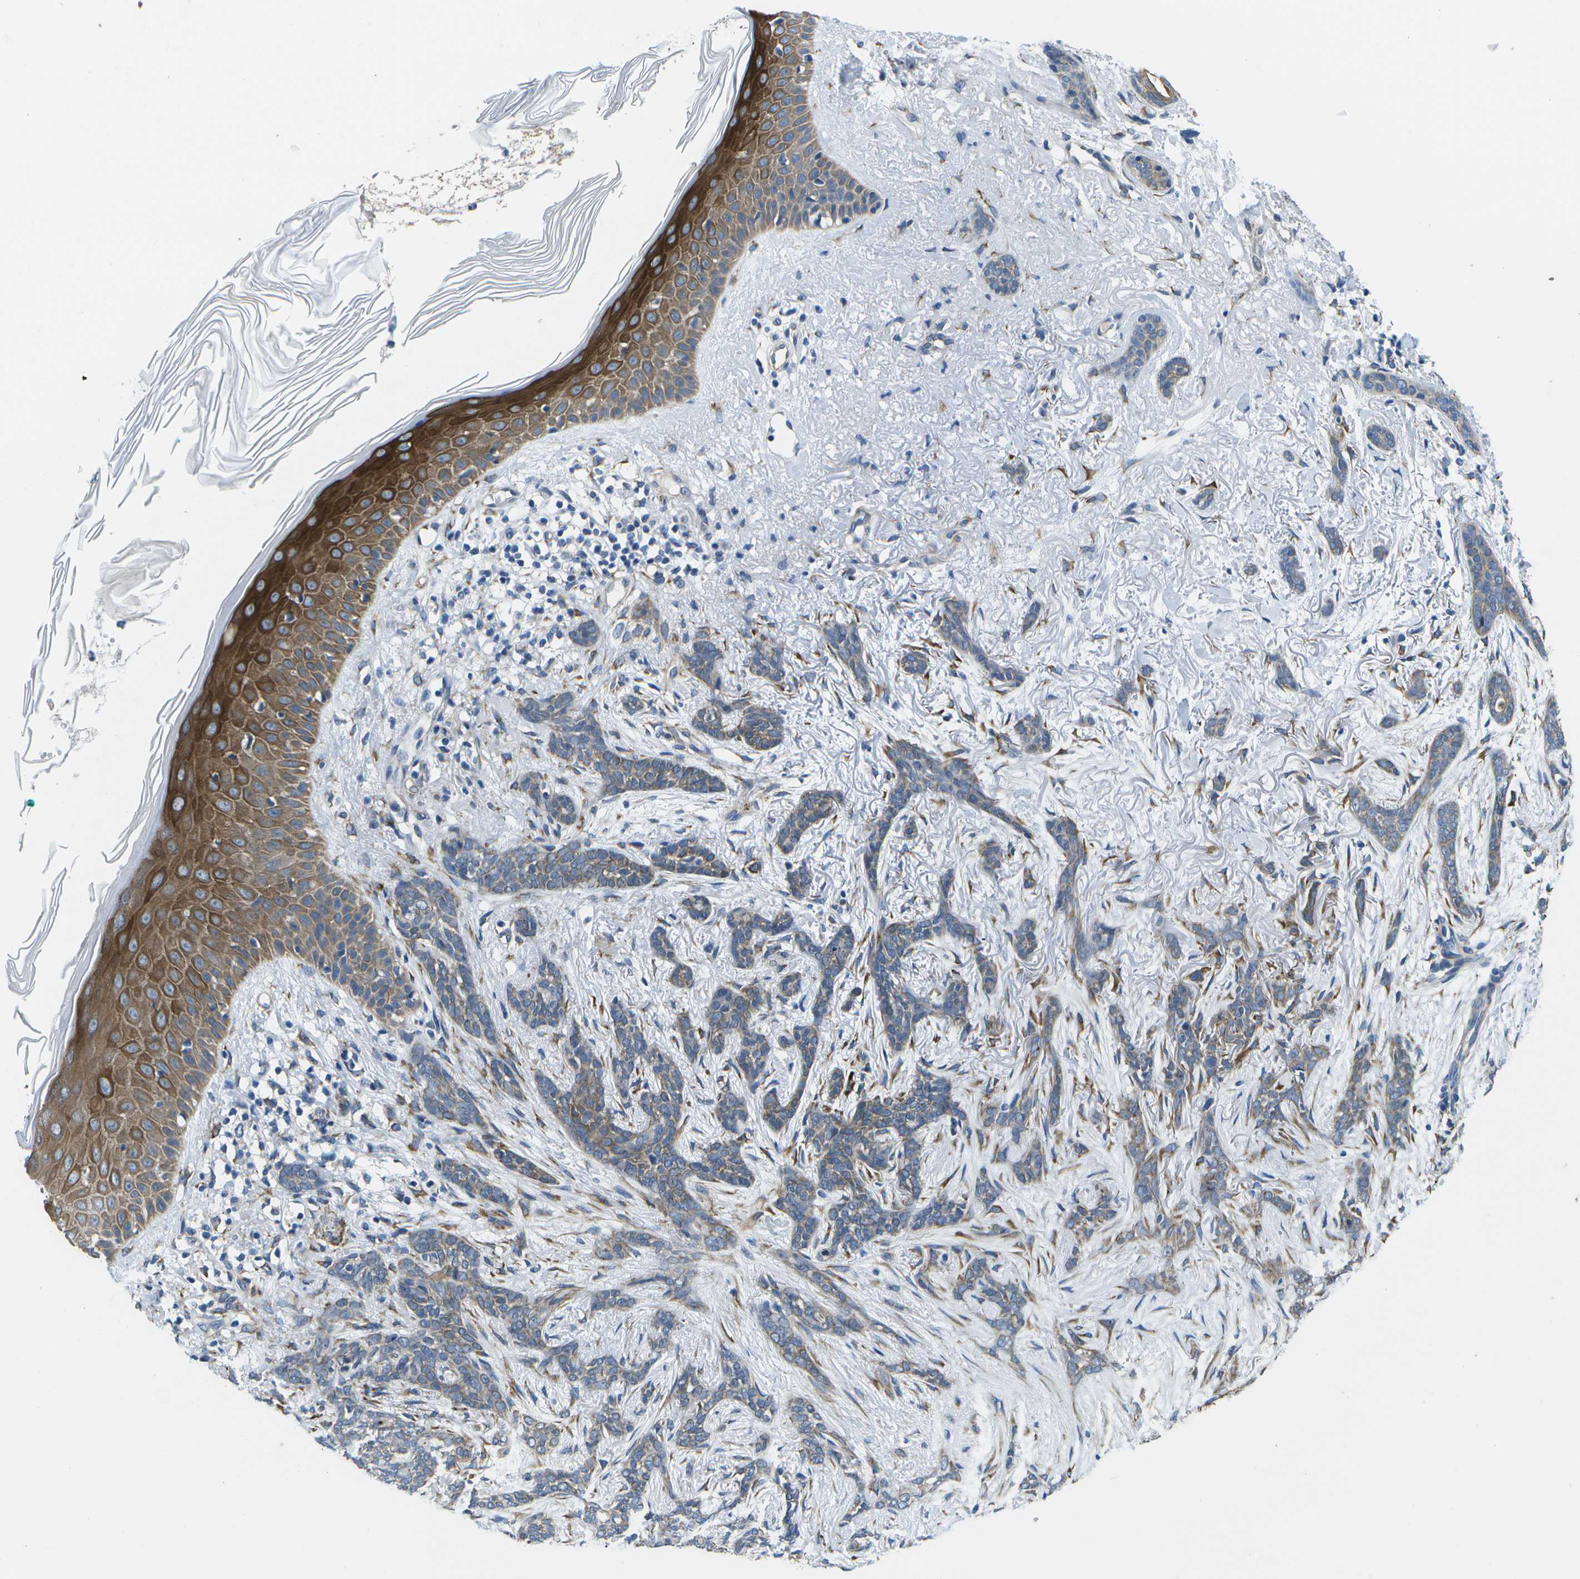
{"staining": {"intensity": "weak", "quantity": "25%-75%", "location": "cytoplasmic/membranous"}, "tissue": "skin cancer", "cell_type": "Tumor cells", "image_type": "cancer", "snomed": [{"axis": "morphology", "description": "Basal cell carcinoma"}, {"axis": "morphology", "description": "Adnexal tumor, benign"}, {"axis": "topography", "description": "Skin"}], "caption": "Brown immunohistochemical staining in human skin cancer shows weak cytoplasmic/membranous expression in approximately 25%-75% of tumor cells. Immunohistochemistry (ihc) stains the protein of interest in brown and the nuclei are stained blue.", "gene": "P3H1", "patient": {"sex": "female", "age": 42}}